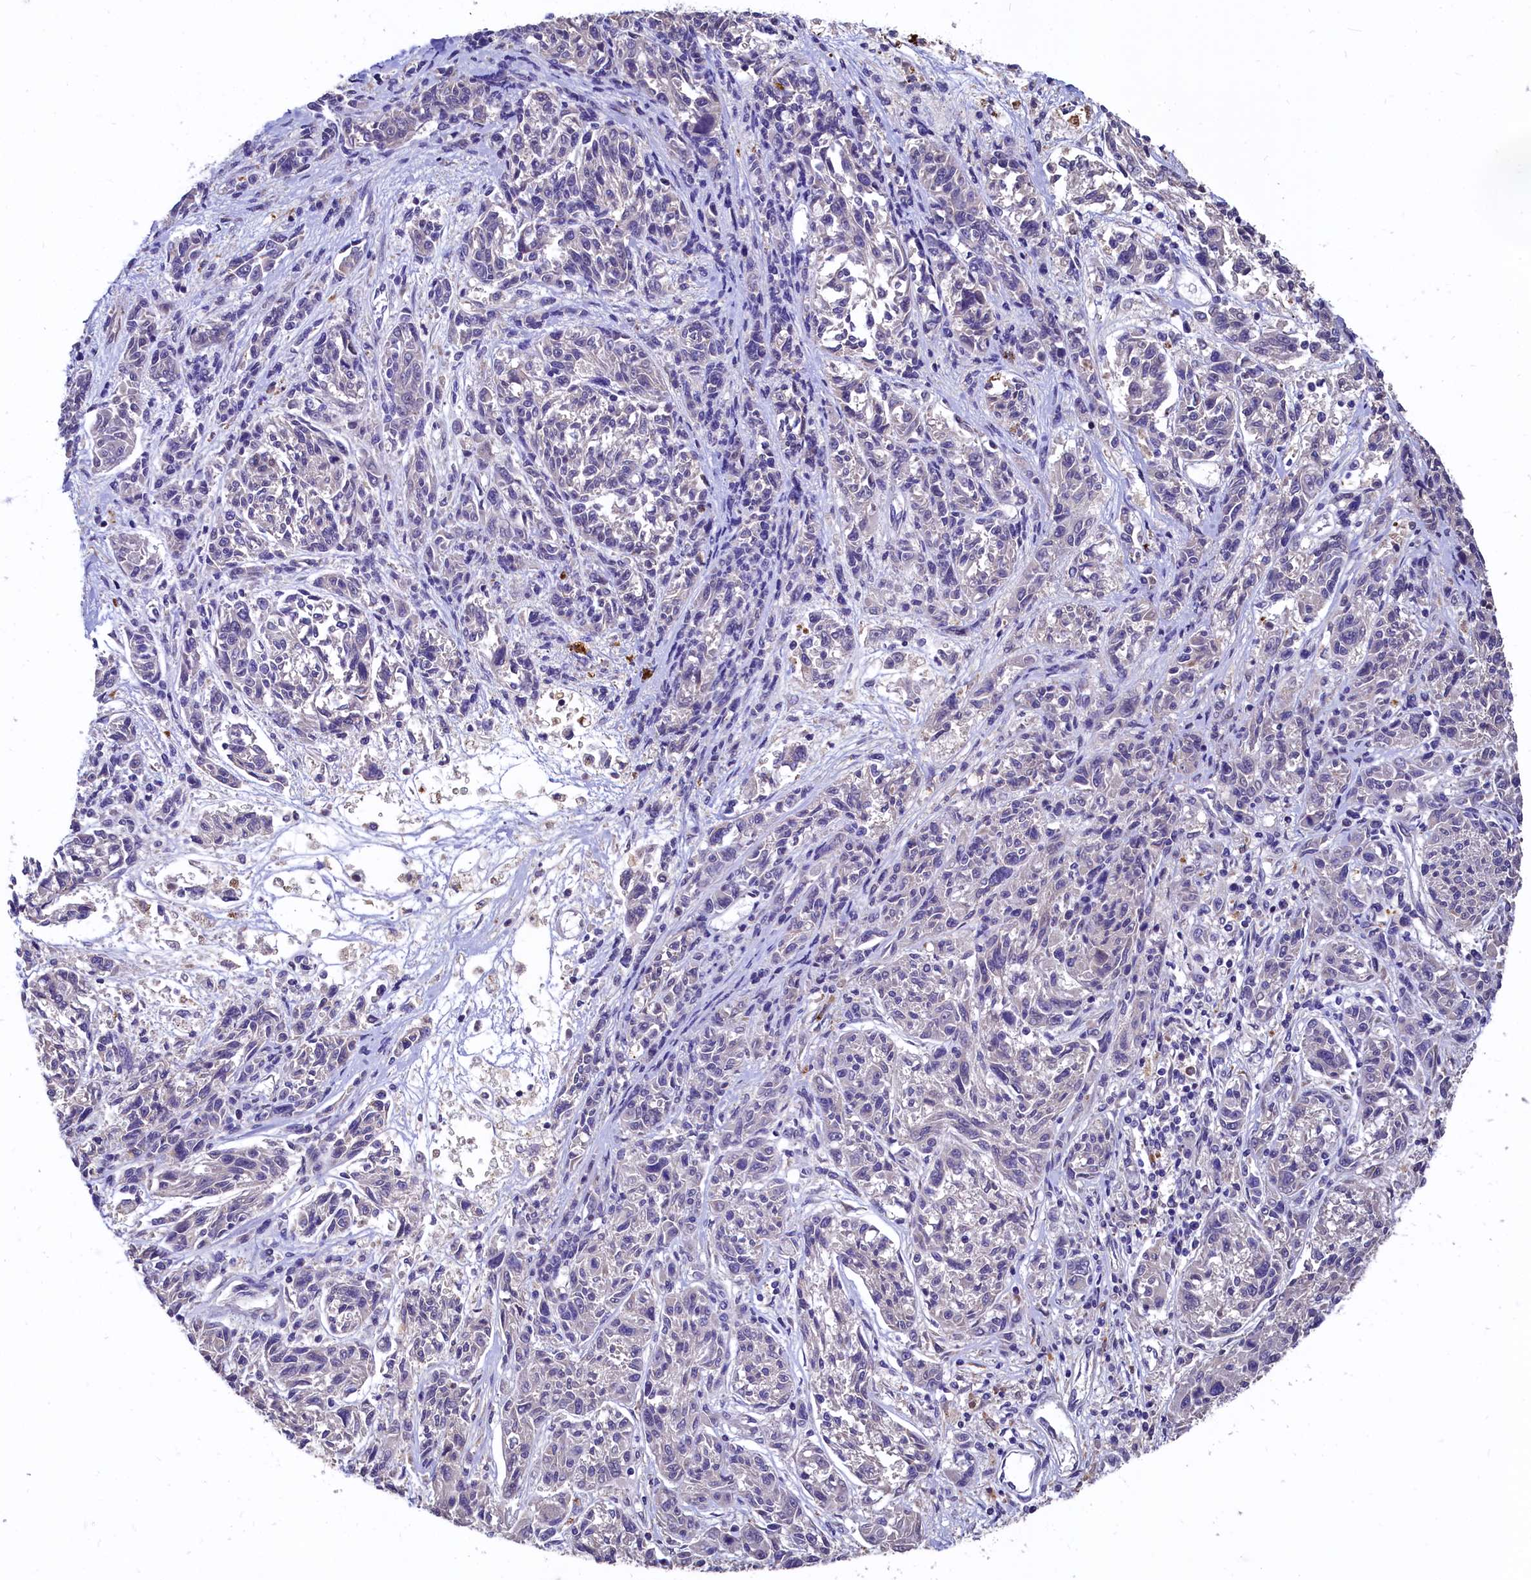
{"staining": {"intensity": "negative", "quantity": "none", "location": "none"}, "tissue": "melanoma", "cell_type": "Tumor cells", "image_type": "cancer", "snomed": [{"axis": "morphology", "description": "Malignant melanoma, NOS"}, {"axis": "topography", "description": "Skin"}], "caption": "DAB (3,3'-diaminobenzidine) immunohistochemical staining of melanoma reveals no significant staining in tumor cells. (Stains: DAB (3,3'-diaminobenzidine) immunohistochemistry (IHC) with hematoxylin counter stain, Microscopy: brightfield microscopy at high magnification).", "gene": "EPS8L2", "patient": {"sex": "male", "age": 53}}